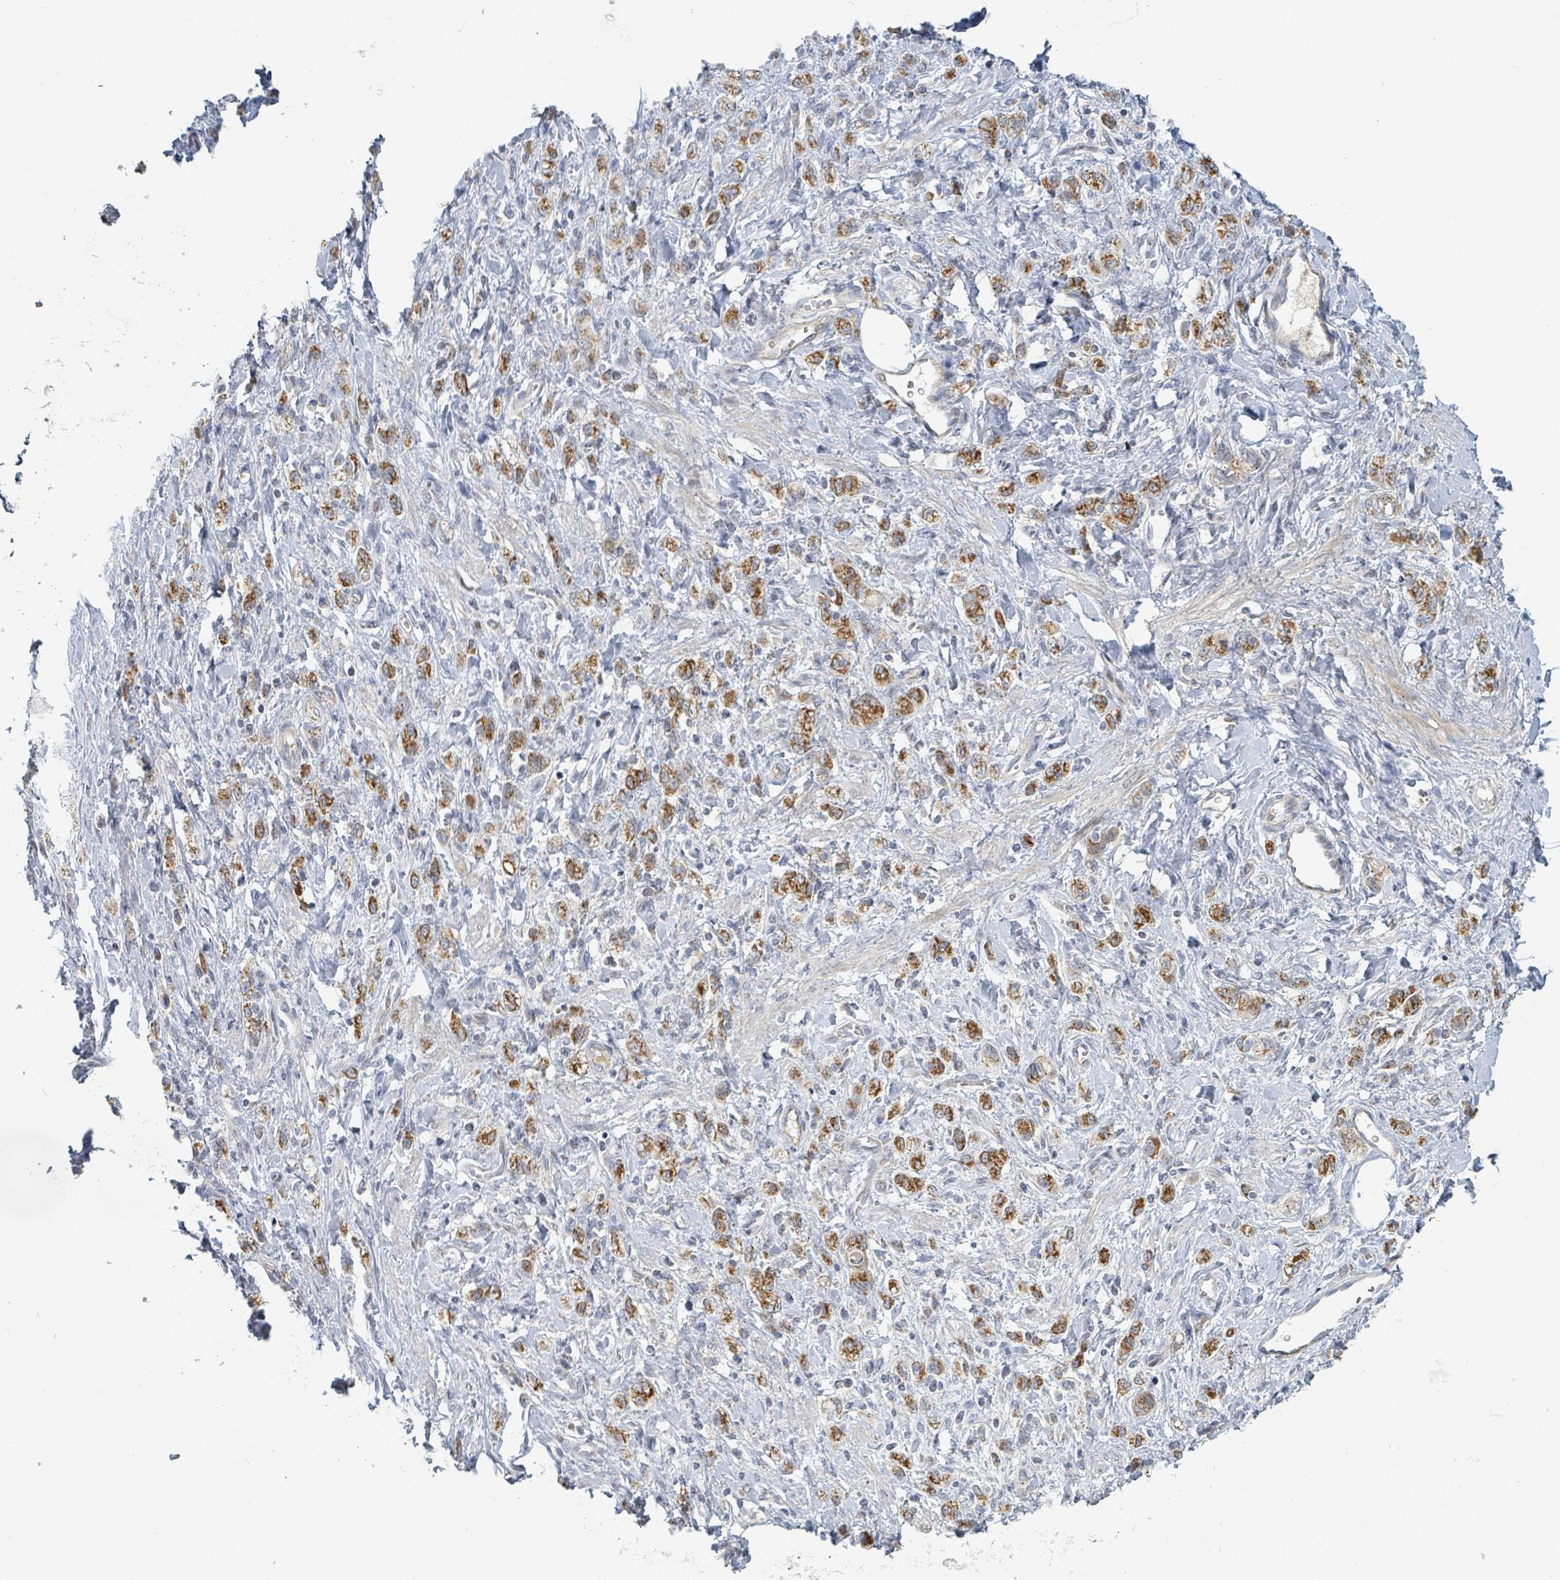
{"staining": {"intensity": "moderate", "quantity": ">75%", "location": "cytoplasmic/membranous"}, "tissue": "stomach cancer", "cell_type": "Tumor cells", "image_type": "cancer", "snomed": [{"axis": "morphology", "description": "Adenocarcinoma, NOS"}, {"axis": "topography", "description": "Stomach"}], "caption": "This is an image of immunohistochemistry staining of stomach adenocarcinoma, which shows moderate staining in the cytoplasmic/membranous of tumor cells.", "gene": "COL5A3", "patient": {"sex": "male", "age": 77}}